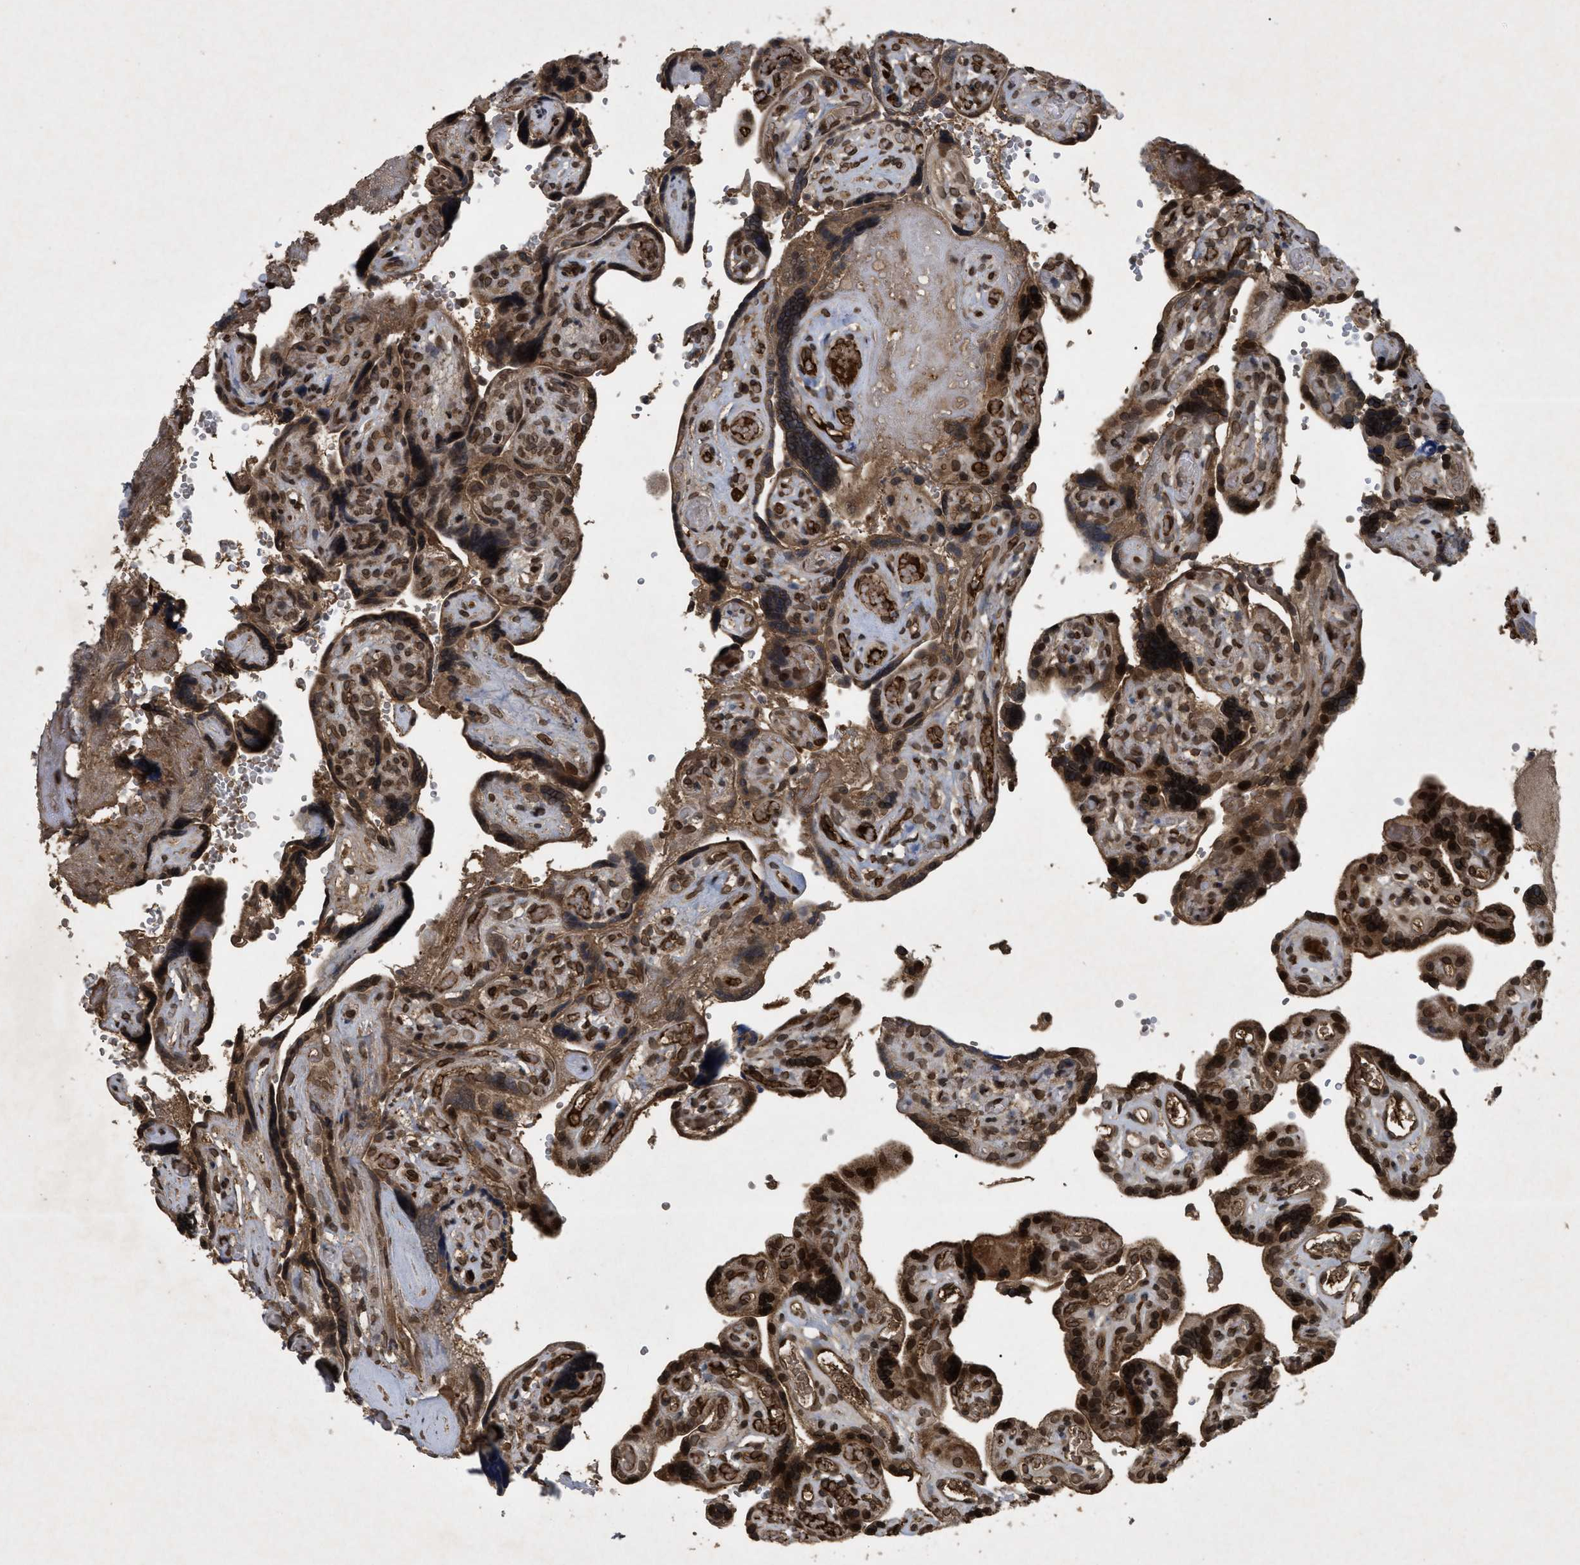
{"staining": {"intensity": "strong", "quantity": ">75%", "location": "cytoplasmic/membranous,nuclear"}, "tissue": "placenta", "cell_type": "Trophoblastic cells", "image_type": "normal", "snomed": [{"axis": "morphology", "description": "Normal tissue, NOS"}, {"axis": "topography", "description": "Placenta"}], "caption": "Immunohistochemistry (IHC) of unremarkable human placenta reveals high levels of strong cytoplasmic/membranous,nuclear staining in about >75% of trophoblastic cells. The staining was performed using DAB (3,3'-diaminobenzidine) to visualize the protein expression in brown, while the nuclei were stained in blue with hematoxylin (Magnification: 20x).", "gene": "CRY1", "patient": {"sex": "female", "age": 30}}